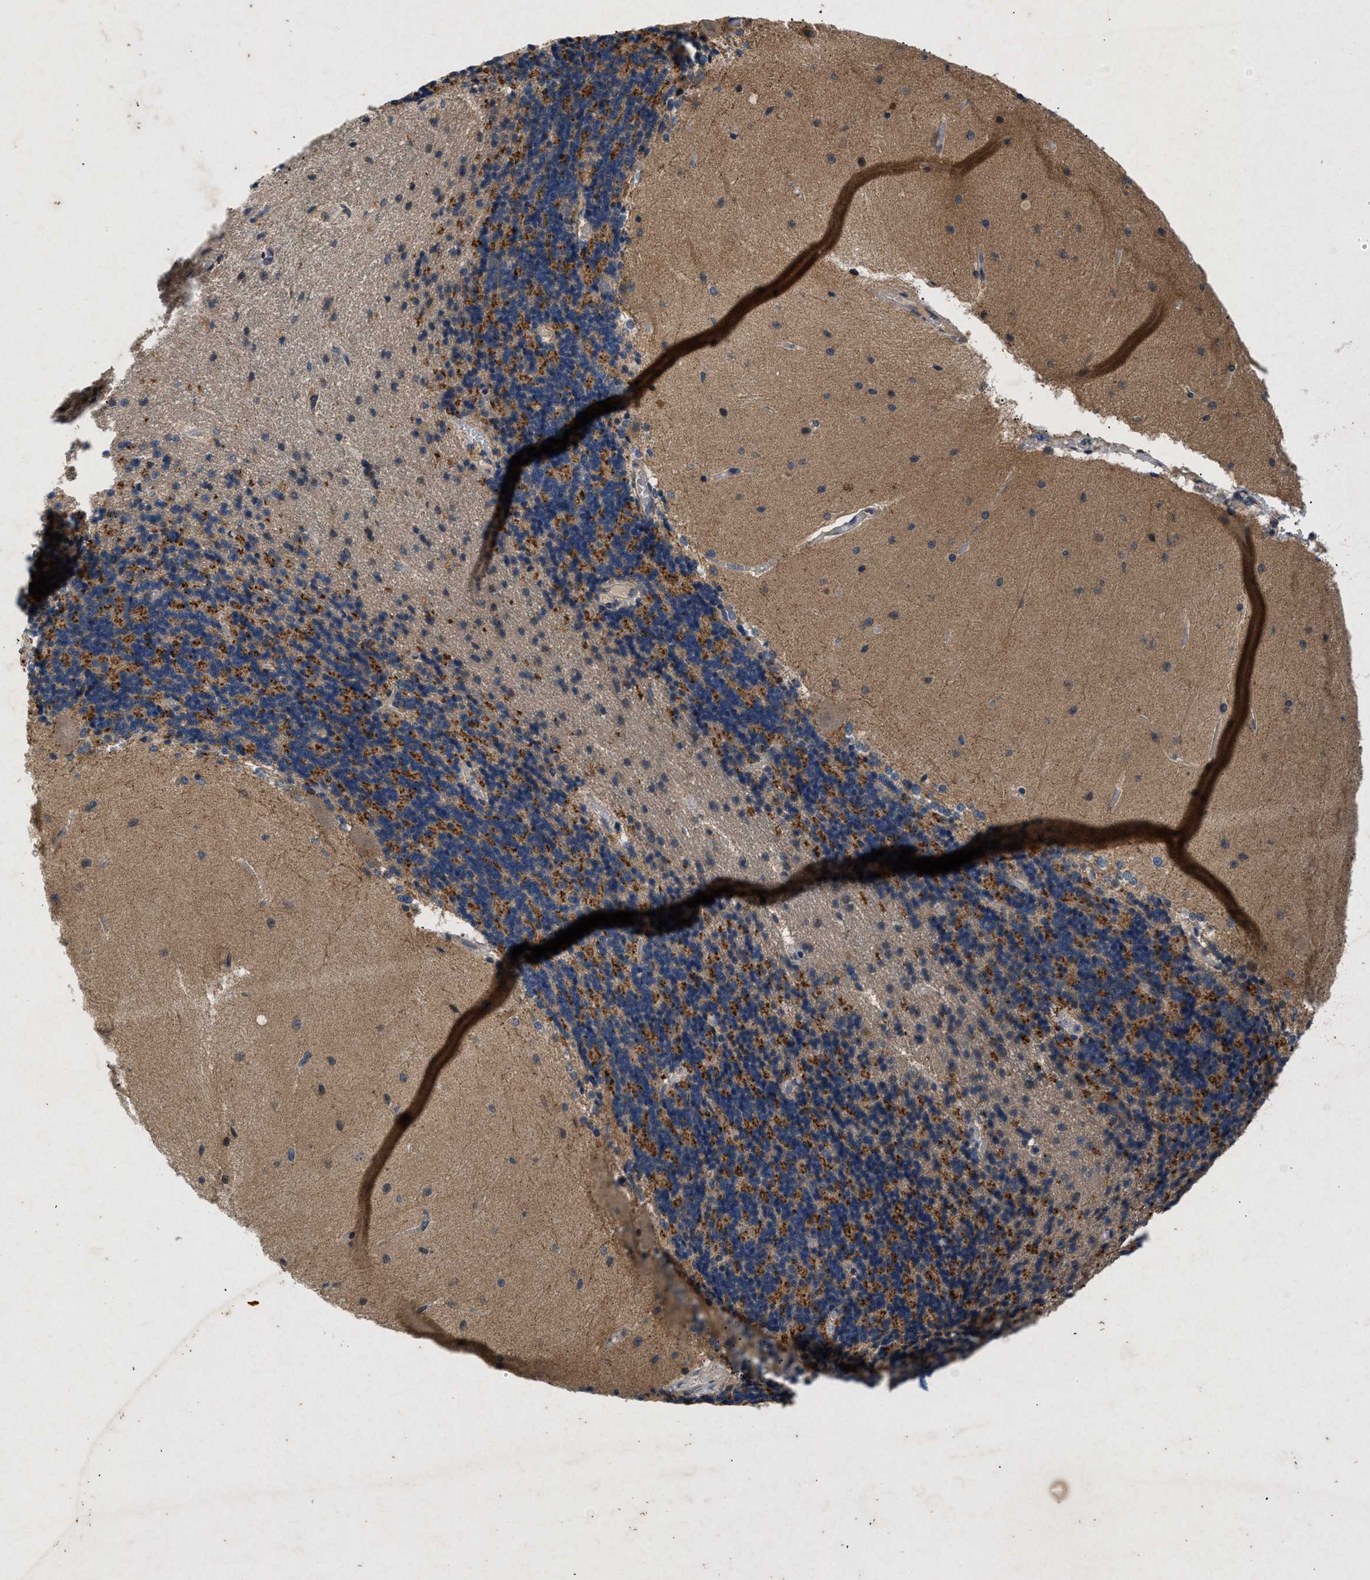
{"staining": {"intensity": "moderate", "quantity": "25%-75%", "location": "cytoplasmic/membranous"}, "tissue": "cerebellum", "cell_type": "Cells in granular layer", "image_type": "normal", "snomed": [{"axis": "morphology", "description": "Normal tissue, NOS"}, {"axis": "topography", "description": "Cerebellum"}], "caption": "Cerebellum stained with DAB immunohistochemistry exhibits medium levels of moderate cytoplasmic/membranous staining in about 25%-75% of cells in granular layer.", "gene": "PRKG2", "patient": {"sex": "female", "age": 54}}